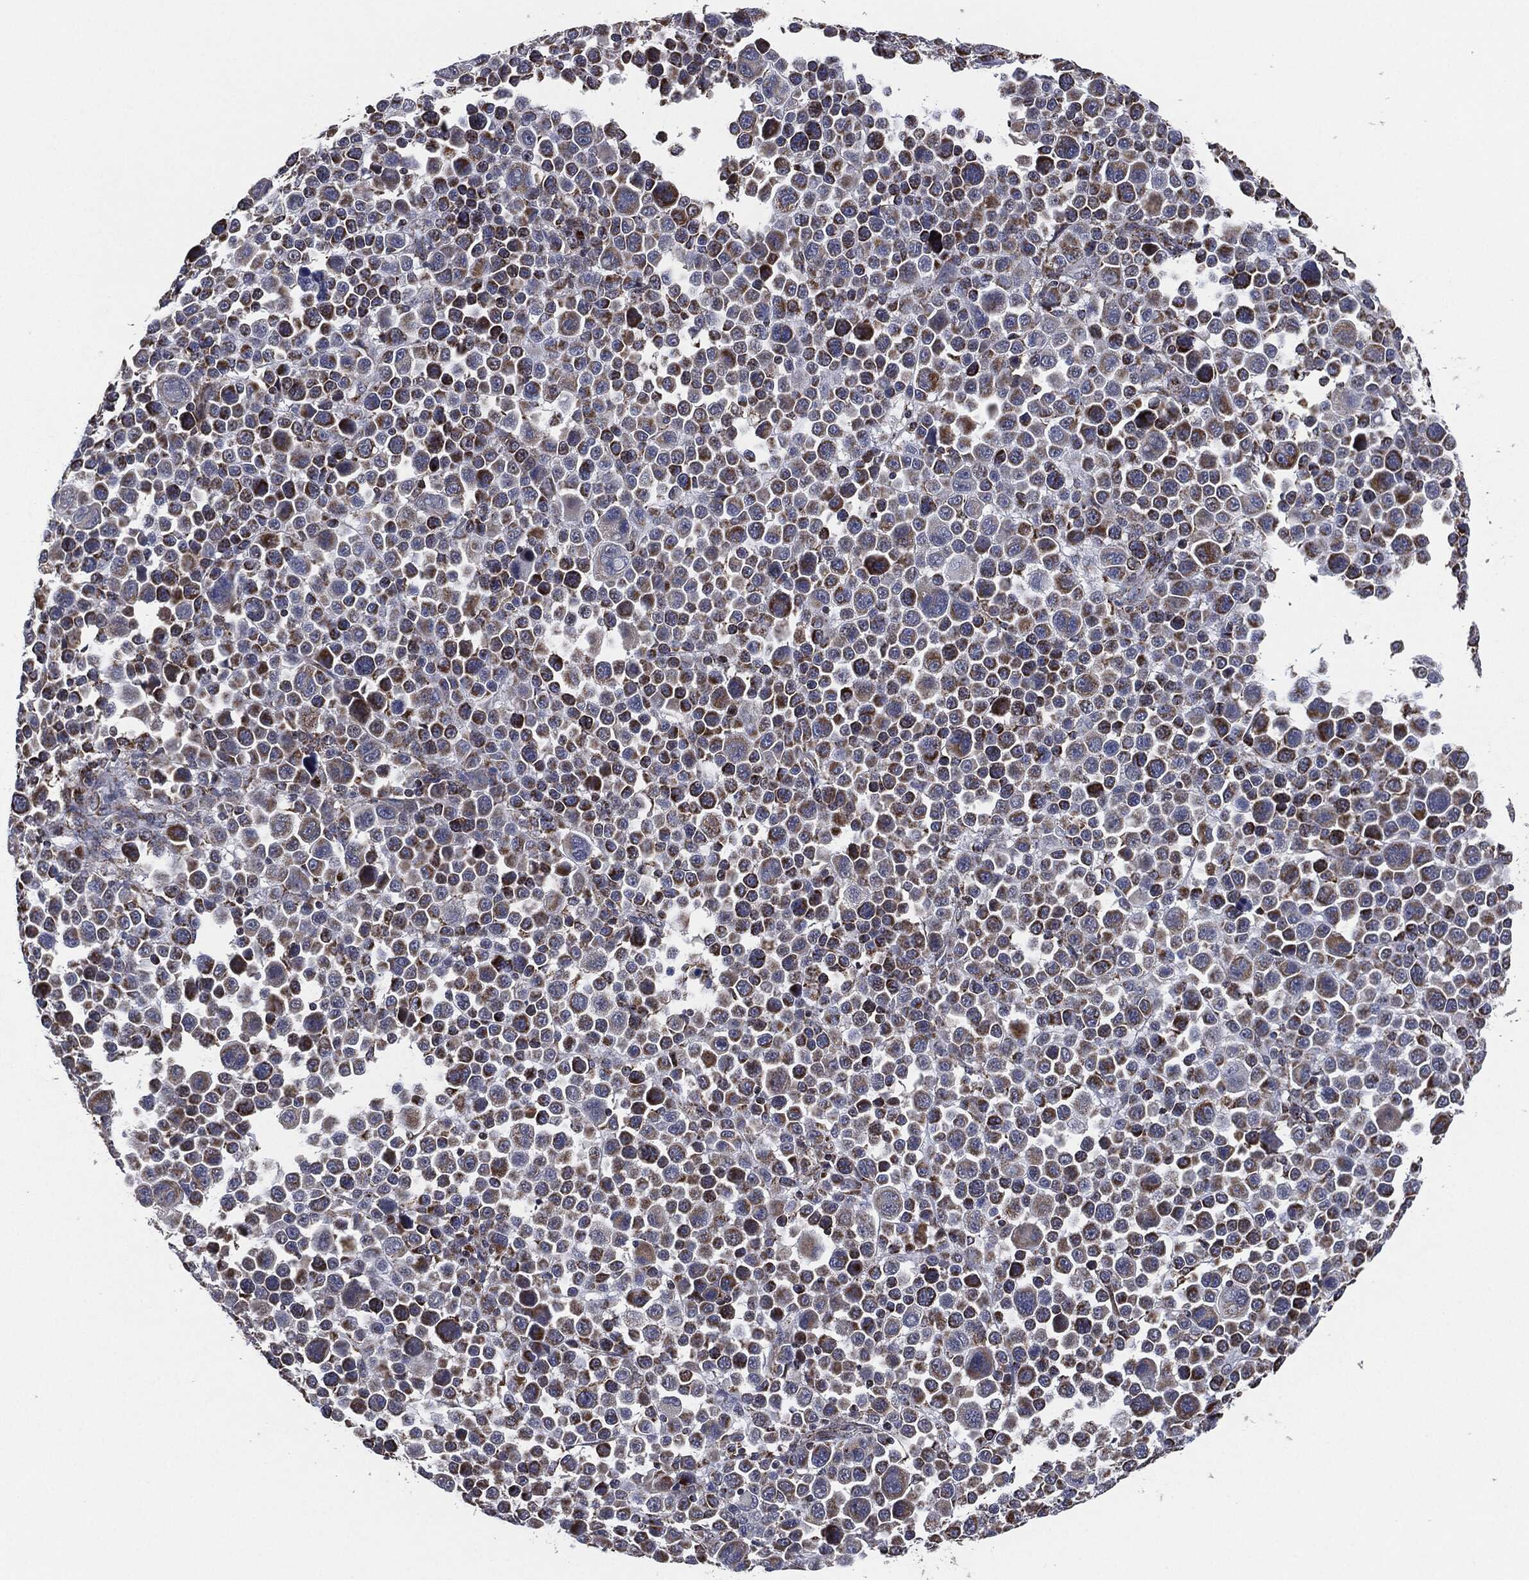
{"staining": {"intensity": "moderate", "quantity": ">75%", "location": "cytoplasmic/membranous"}, "tissue": "melanoma", "cell_type": "Tumor cells", "image_type": "cancer", "snomed": [{"axis": "morphology", "description": "Malignant melanoma, NOS"}, {"axis": "topography", "description": "Skin"}], "caption": "Malignant melanoma was stained to show a protein in brown. There is medium levels of moderate cytoplasmic/membranous expression in about >75% of tumor cells. (Brightfield microscopy of DAB IHC at high magnification).", "gene": "NDUFV2", "patient": {"sex": "female", "age": 57}}